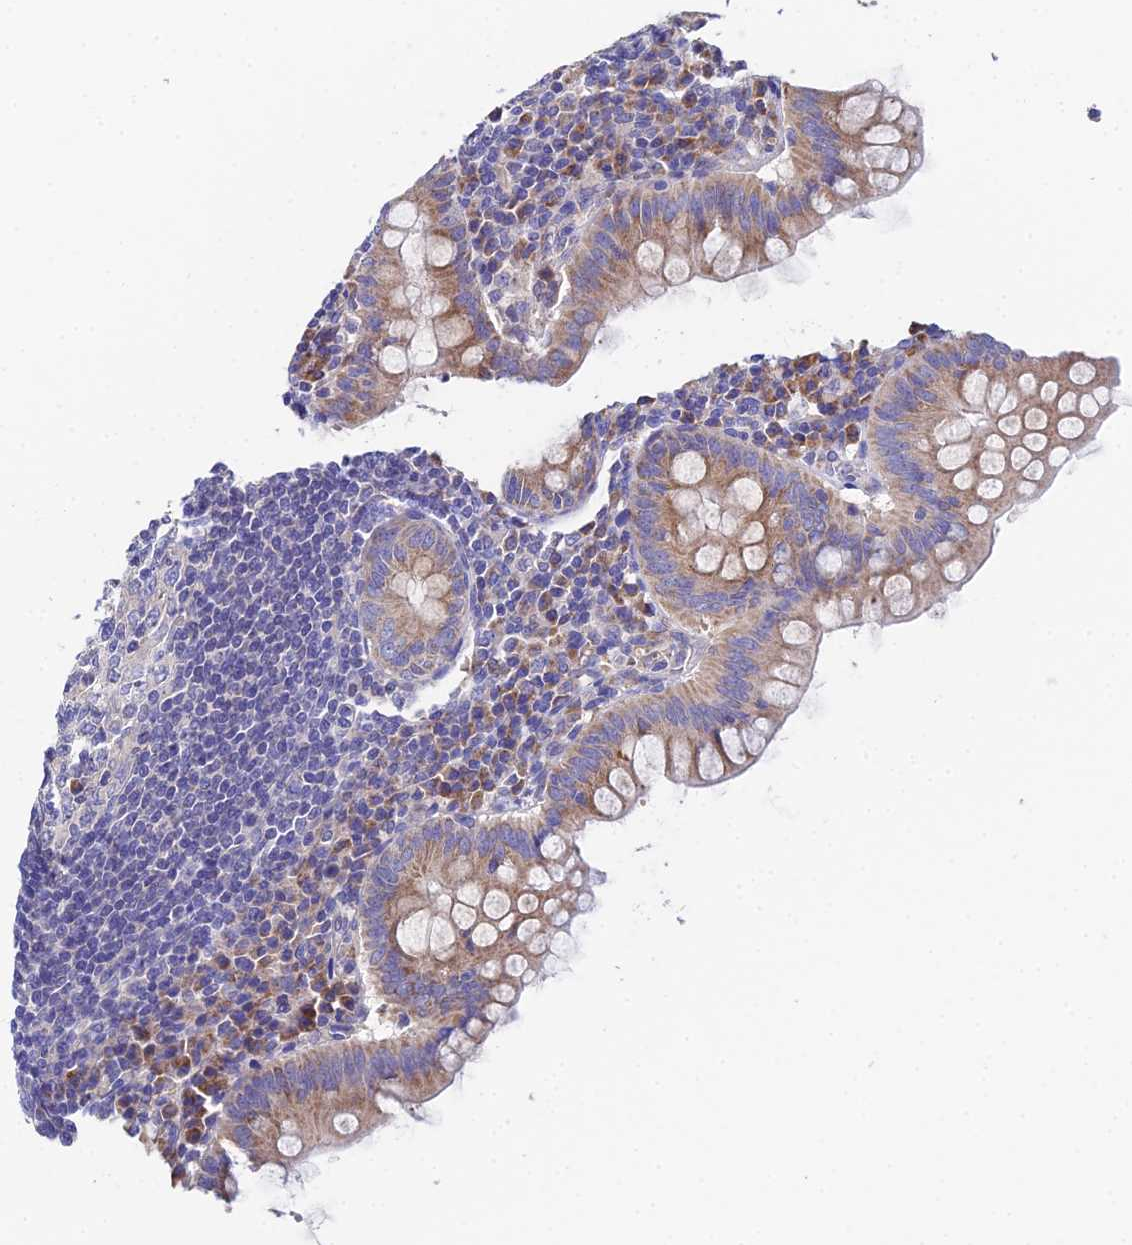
{"staining": {"intensity": "moderate", "quantity": "25%-75%", "location": "cytoplasmic/membranous"}, "tissue": "appendix", "cell_type": "Glandular cells", "image_type": "normal", "snomed": [{"axis": "morphology", "description": "Normal tissue, NOS"}, {"axis": "topography", "description": "Appendix"}], "caption": "Appendix stained with immunohistochemistry (IHC) reveals moderate cytoplasmic/membranous positivity in about 25%-75% of glandular cells.", "gene": "UBE2L3", "patient": {"sex": "female", "age": 33}}